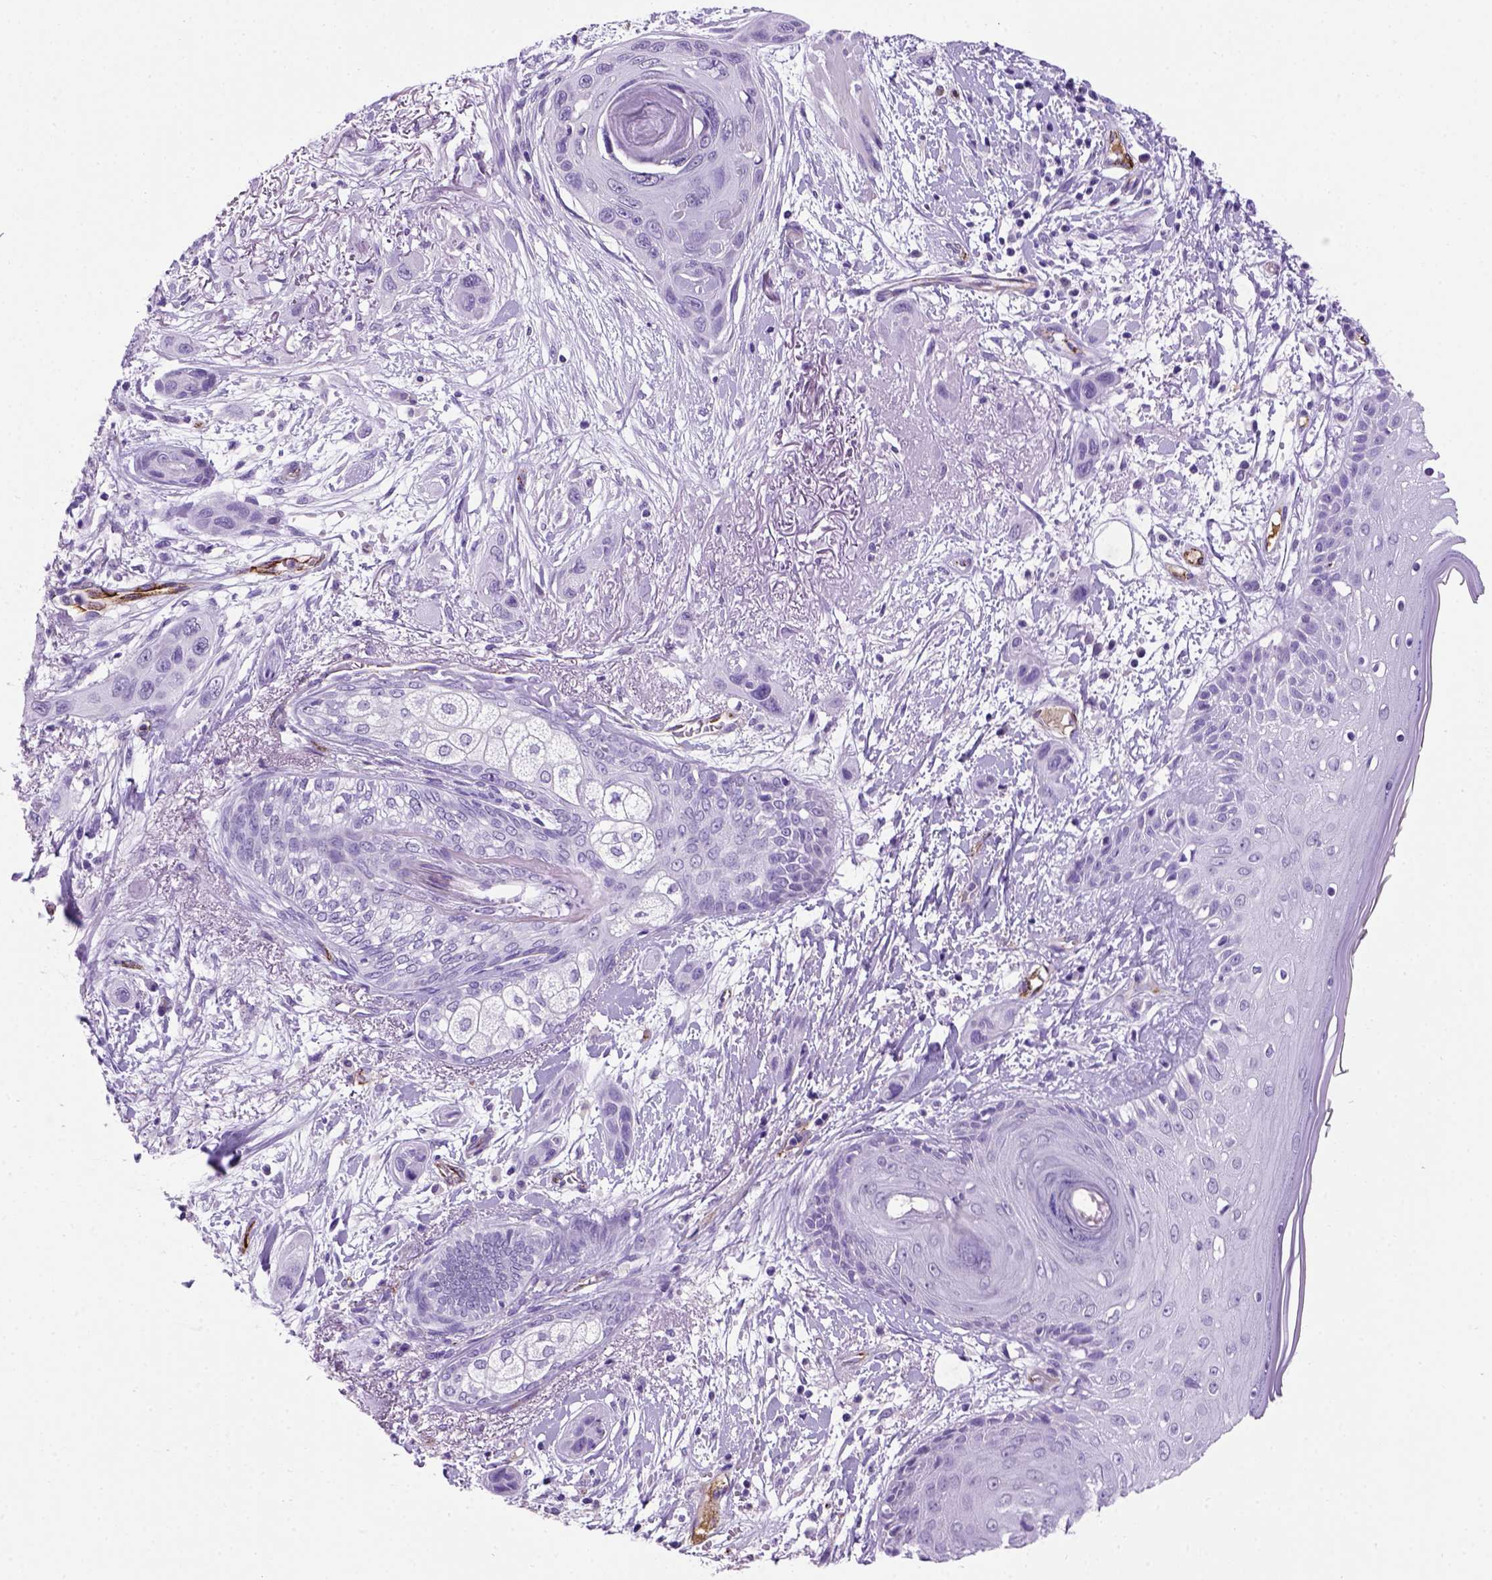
{"staining": {"intensity": "negative", "quantity": "none", "location": "none"}, "tissue": "skin cancer", "cell_type": "Tumor cells", "image_type": "cancer", "snomed": [{"axis": "morphology", "description": "Squamous cell carcinoma, NOS"}, {"axis": "topography", "description": "Skin"}], "caption": "A micrograph of skin squamous cell carcinoma stained for a protein exhibits no brown staining in tumor cells. Brightfield microscopy of immunohistochemistry (IHC) stained with DAB (3,3'-diaminobenzidine) (brown) and hematoxylin (blue), captured at high magnification.", "gene": "VWF", "patient": {"sex": "male", "age": 79}}